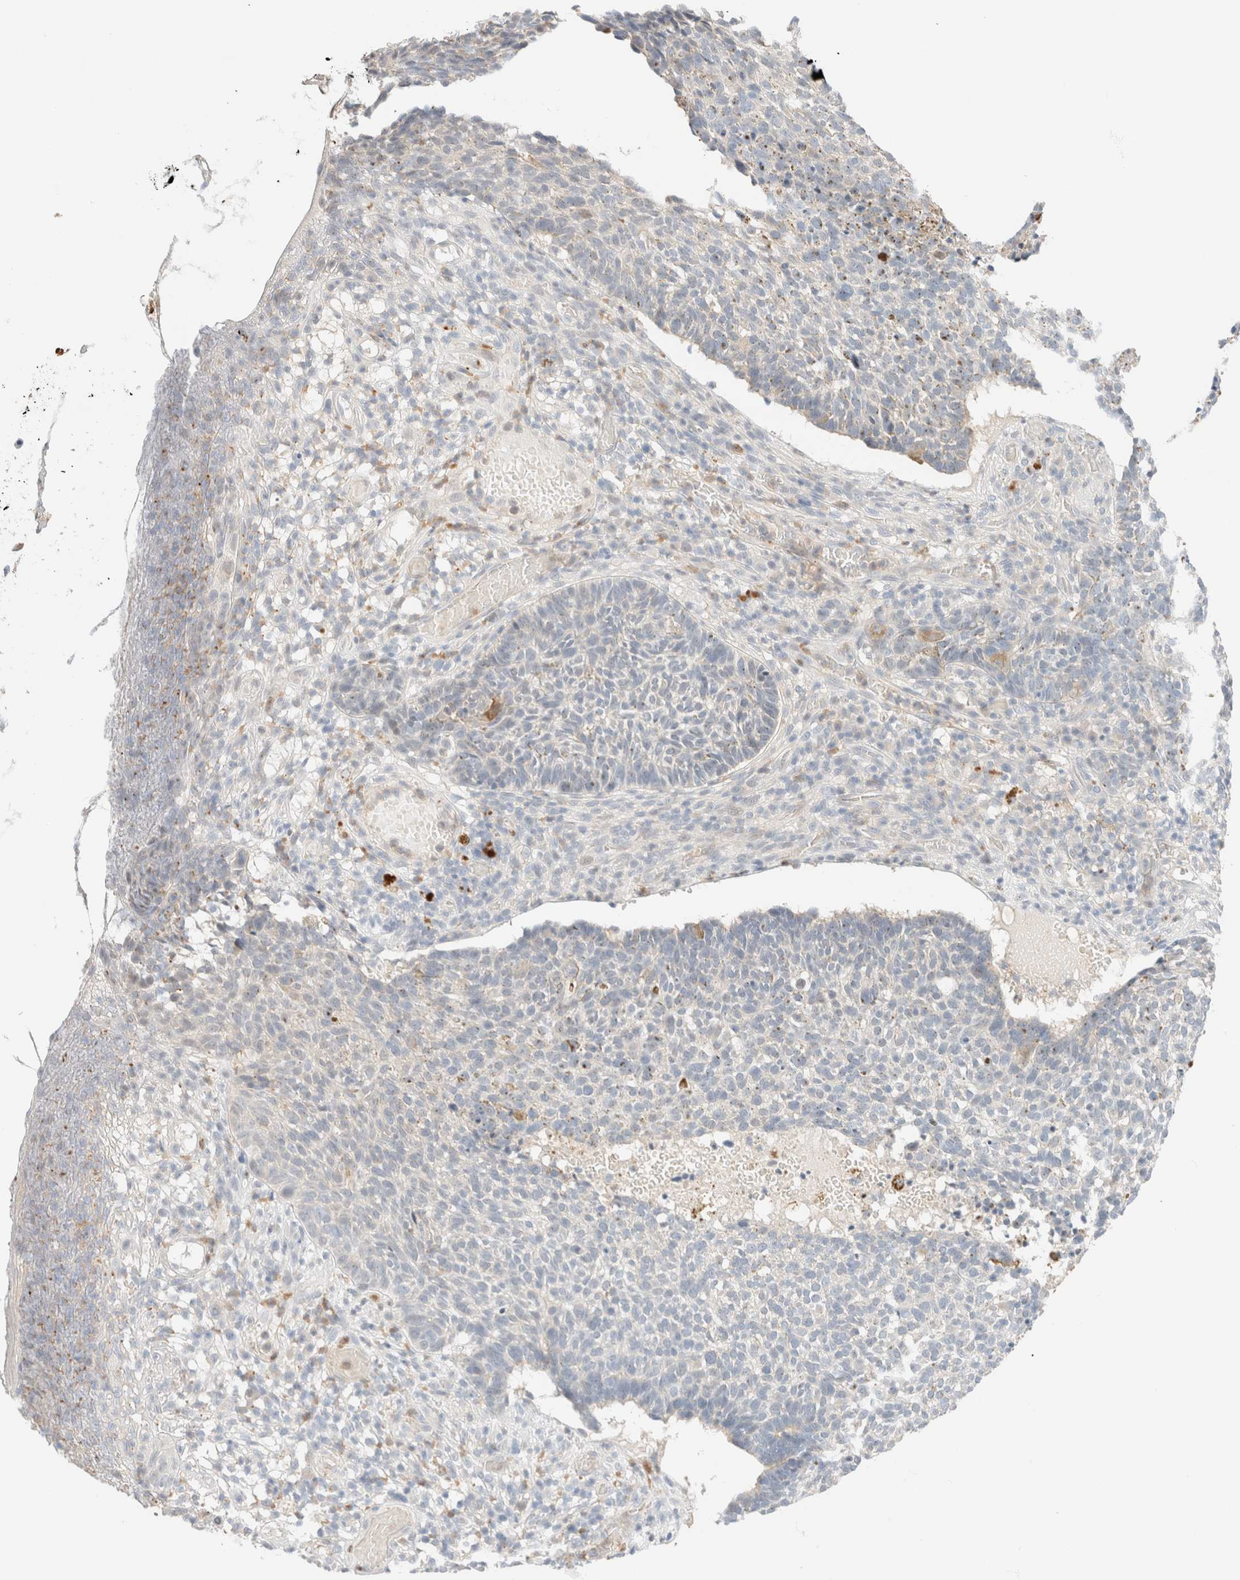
{"staining": {"intensity": "negative", "quantity": "none", "location": "none"}, "tissue": "skin cancer", "cell_type": "Tumor cells", "image_type": "cancer", "snomed": [{"axis": "morphology", "description": "Basal cell carcinoma"}, {"axis": "topography", "description": "Skin"}], "caption": "There is no significant expression in tumor cells of basal cell carcinoma (skin).", "gene": "SGSM2", "patient": {"sex": "male", "age": 85}}